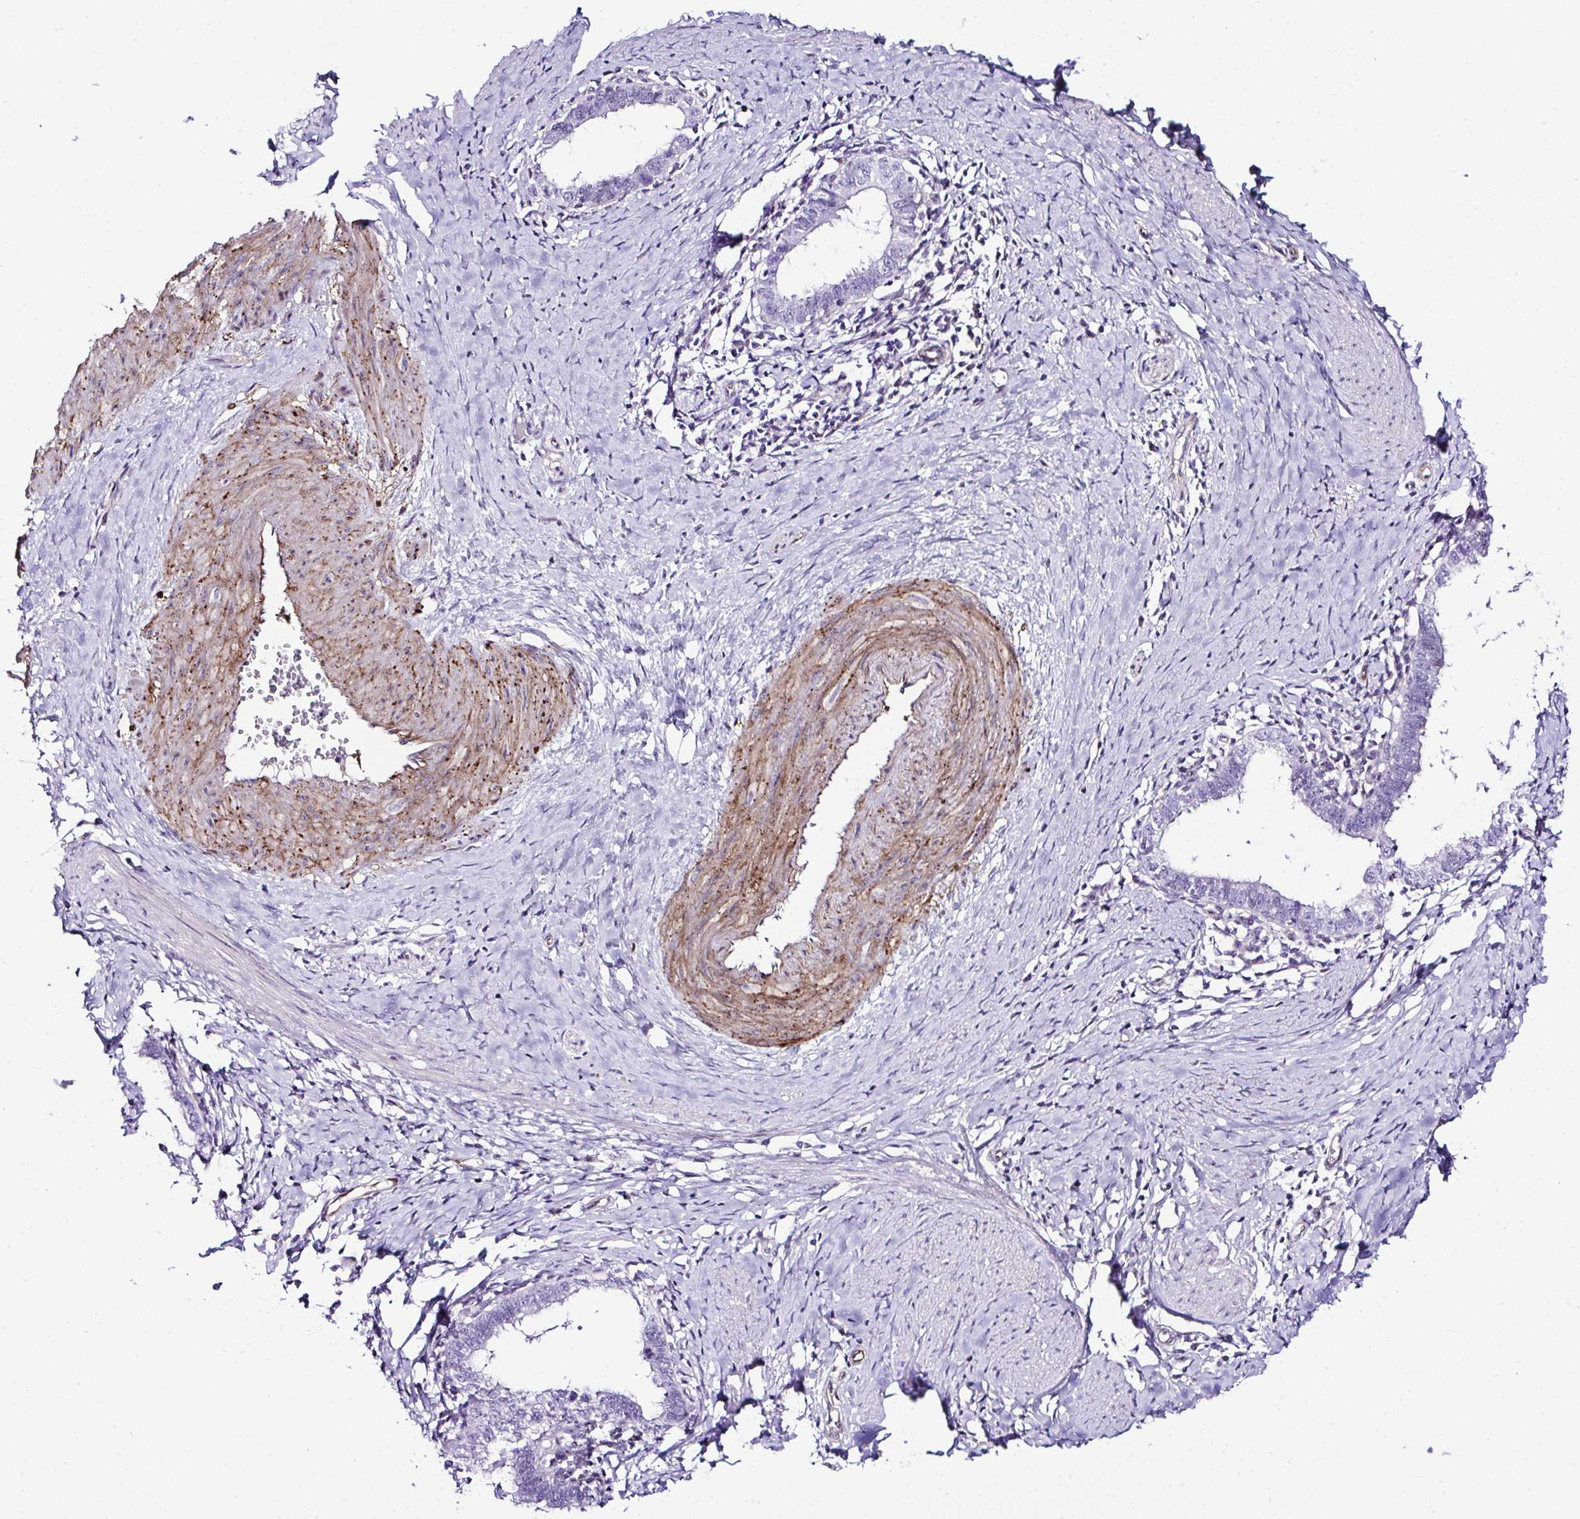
{"staining": {"intensity": "negative", "quantity": "none", "location": "none"}, "tissue": "cervical cancer", "cell_type": "Tumor cells", "image_type": "cancer", "snomed": [{"axis": "morphology", "description": "Adenocarcinoma, NOS"}, {"axis": "topography", "description": "Cervix"}], "caption": "IHC photomicrograph of human cervical cancer stained for a protein (brown), which demonstrates no positivity in tumor cells.", "gene": "FBXO34", "patient": {"sex": "female", "age": 36}}